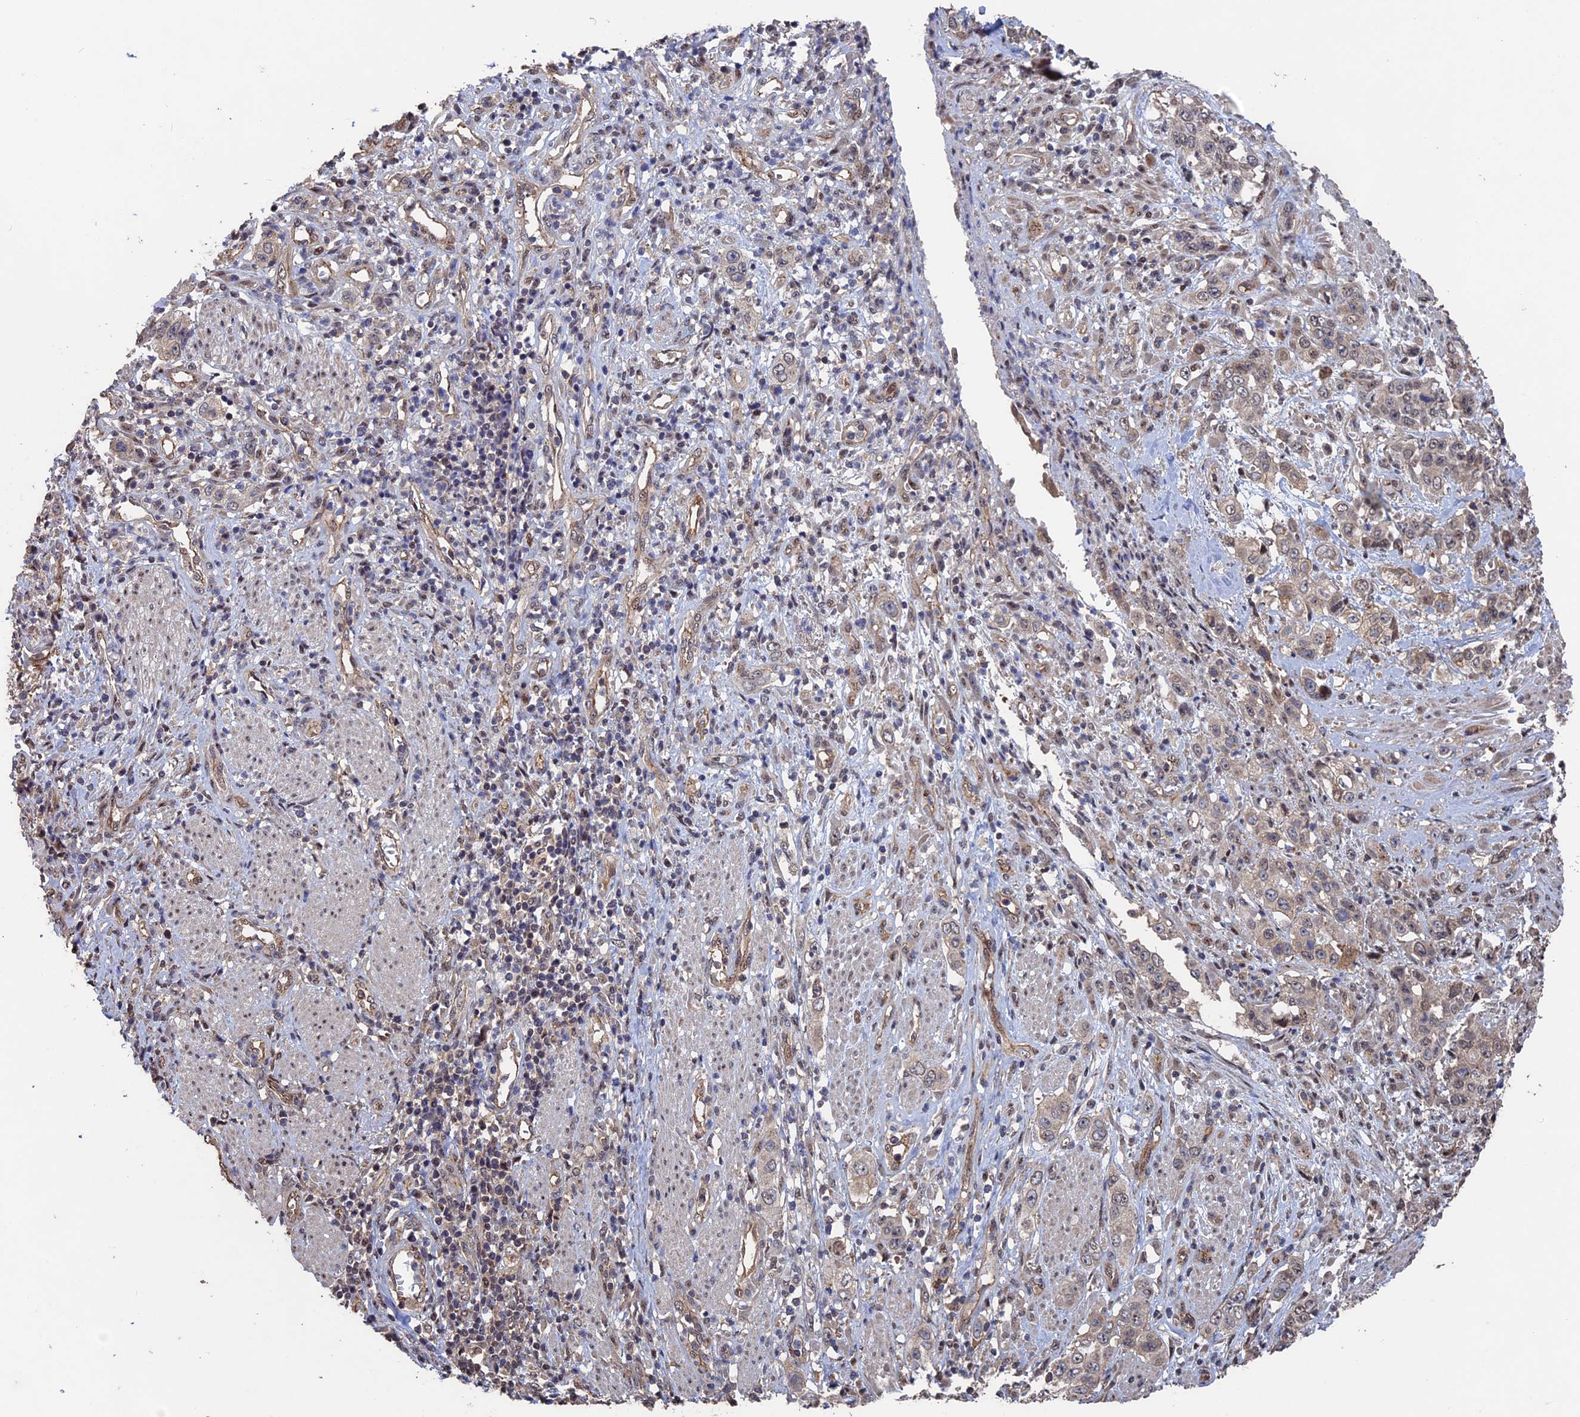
{"staining": {"intensity": "weak", "quantity": "25%-75%", "location": "cytoplasmic/membranous,nuclear"}, "tissue": "stomach cancer", "cell_type": "Tumor cells", "image_type": "cancer", "snomed": [{"axis": "morphology", "description": "Adenocarcinoma, NOS"}, {"axis": "topography", "description": "Stomach, upper"}], "caption": "Approximately 25%-75% of tumor cells in stomach cancer (adenocarcinoma) demonstrate weak cytoplasmic/membranous and nuclear protein staining as visualized by brown immunohistochemical staining.", "gene": "KIAA1328", "patient": {"sex": "male", "age": 62}}